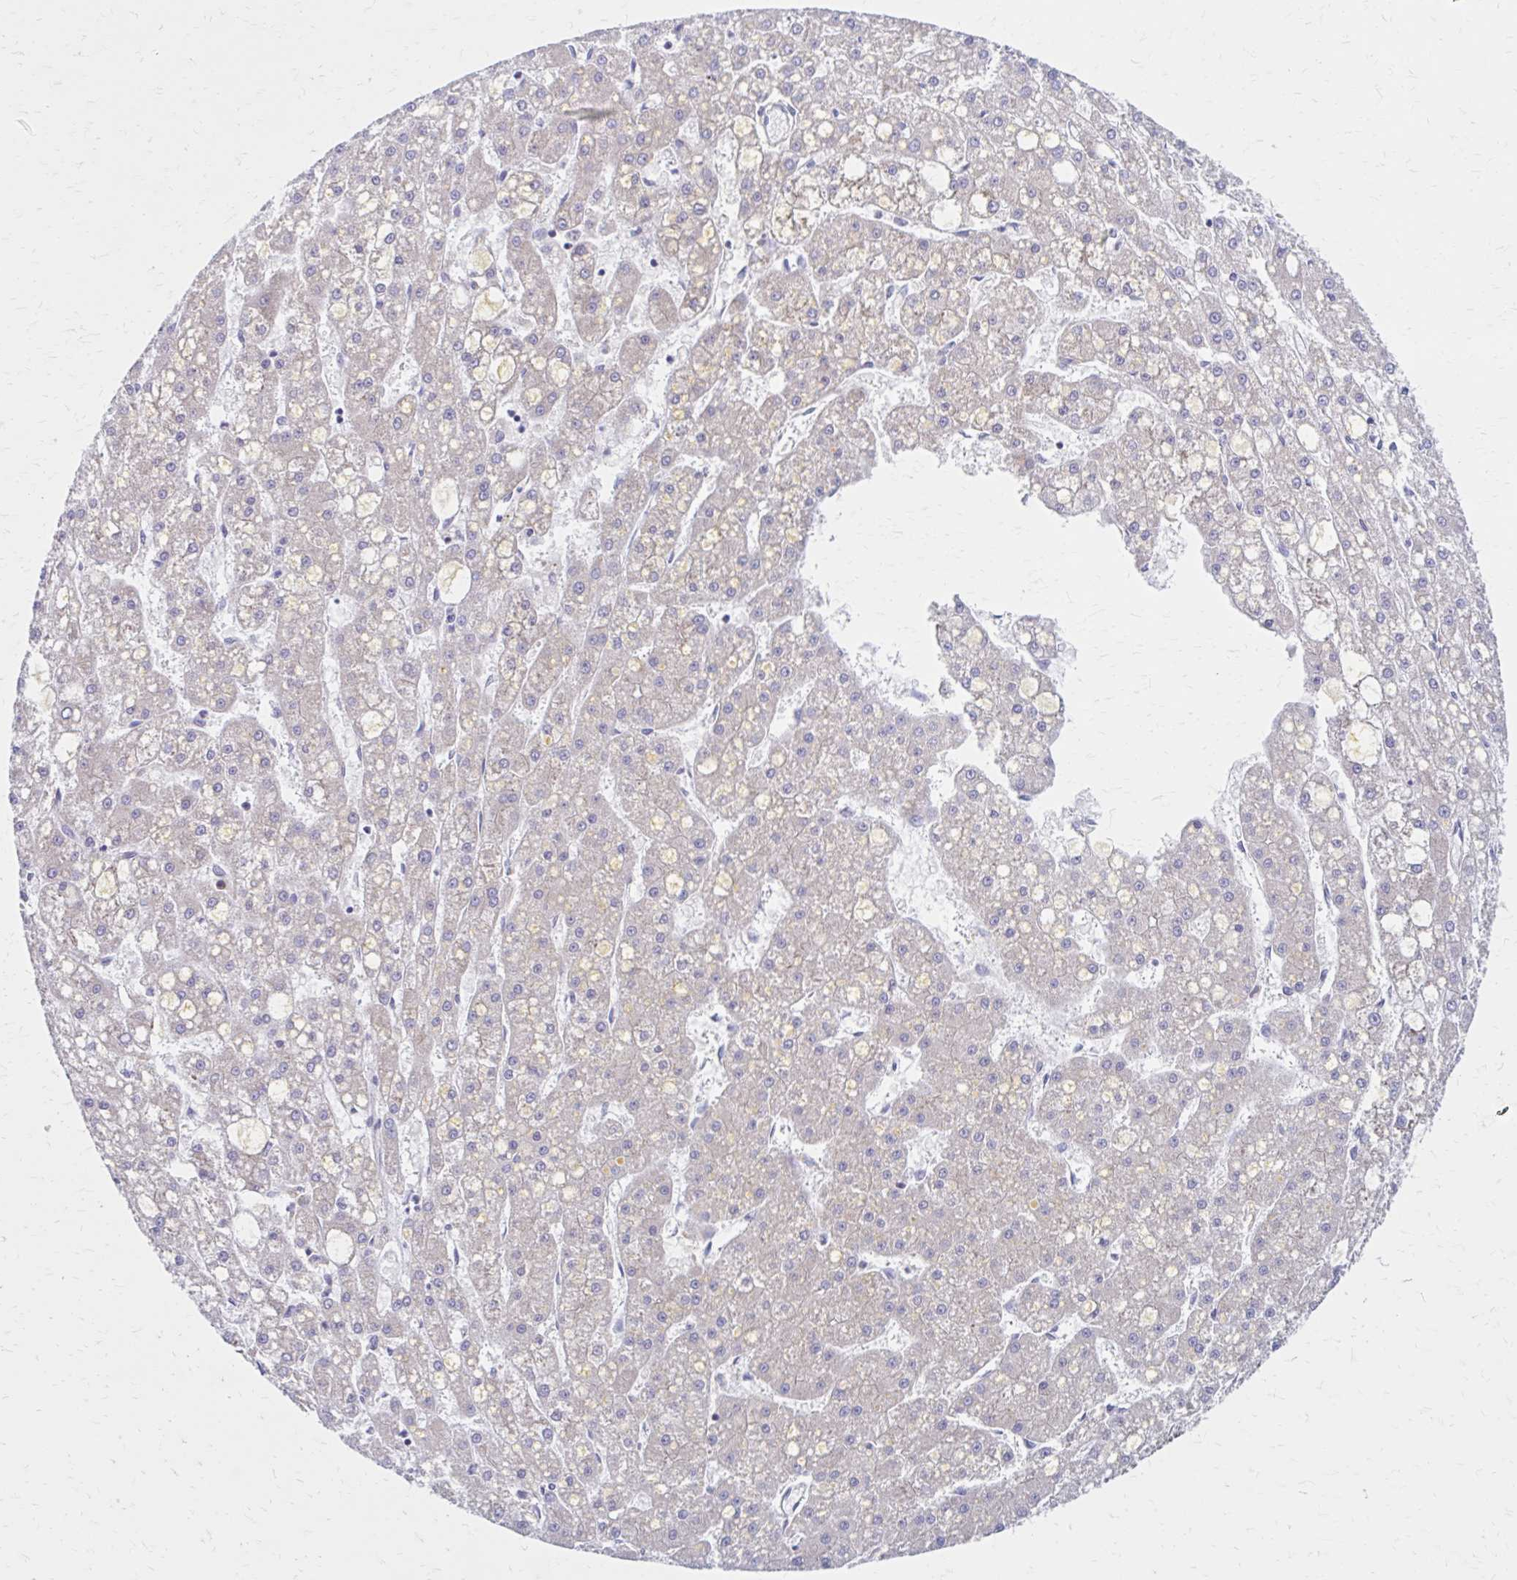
{"staining": {"intensity": "negative", "quantity": "none", "location": "none"}, "tissue": "liver cancer", "cell_type": "Tumor cells", "image_type": "cancer", "snomed": [{"axis": "morphology", "description": "Carcinoma, Hepatocellular, NOS"}, {"axis": "topography", "description": "Liver"}], "caption": "Image shows no protein staining in tumor cells of liver cancer (hepatocellular carcinoma) tissue.", "gene": "RPL27A", "patient": {"sex": "male", "age": 67}}